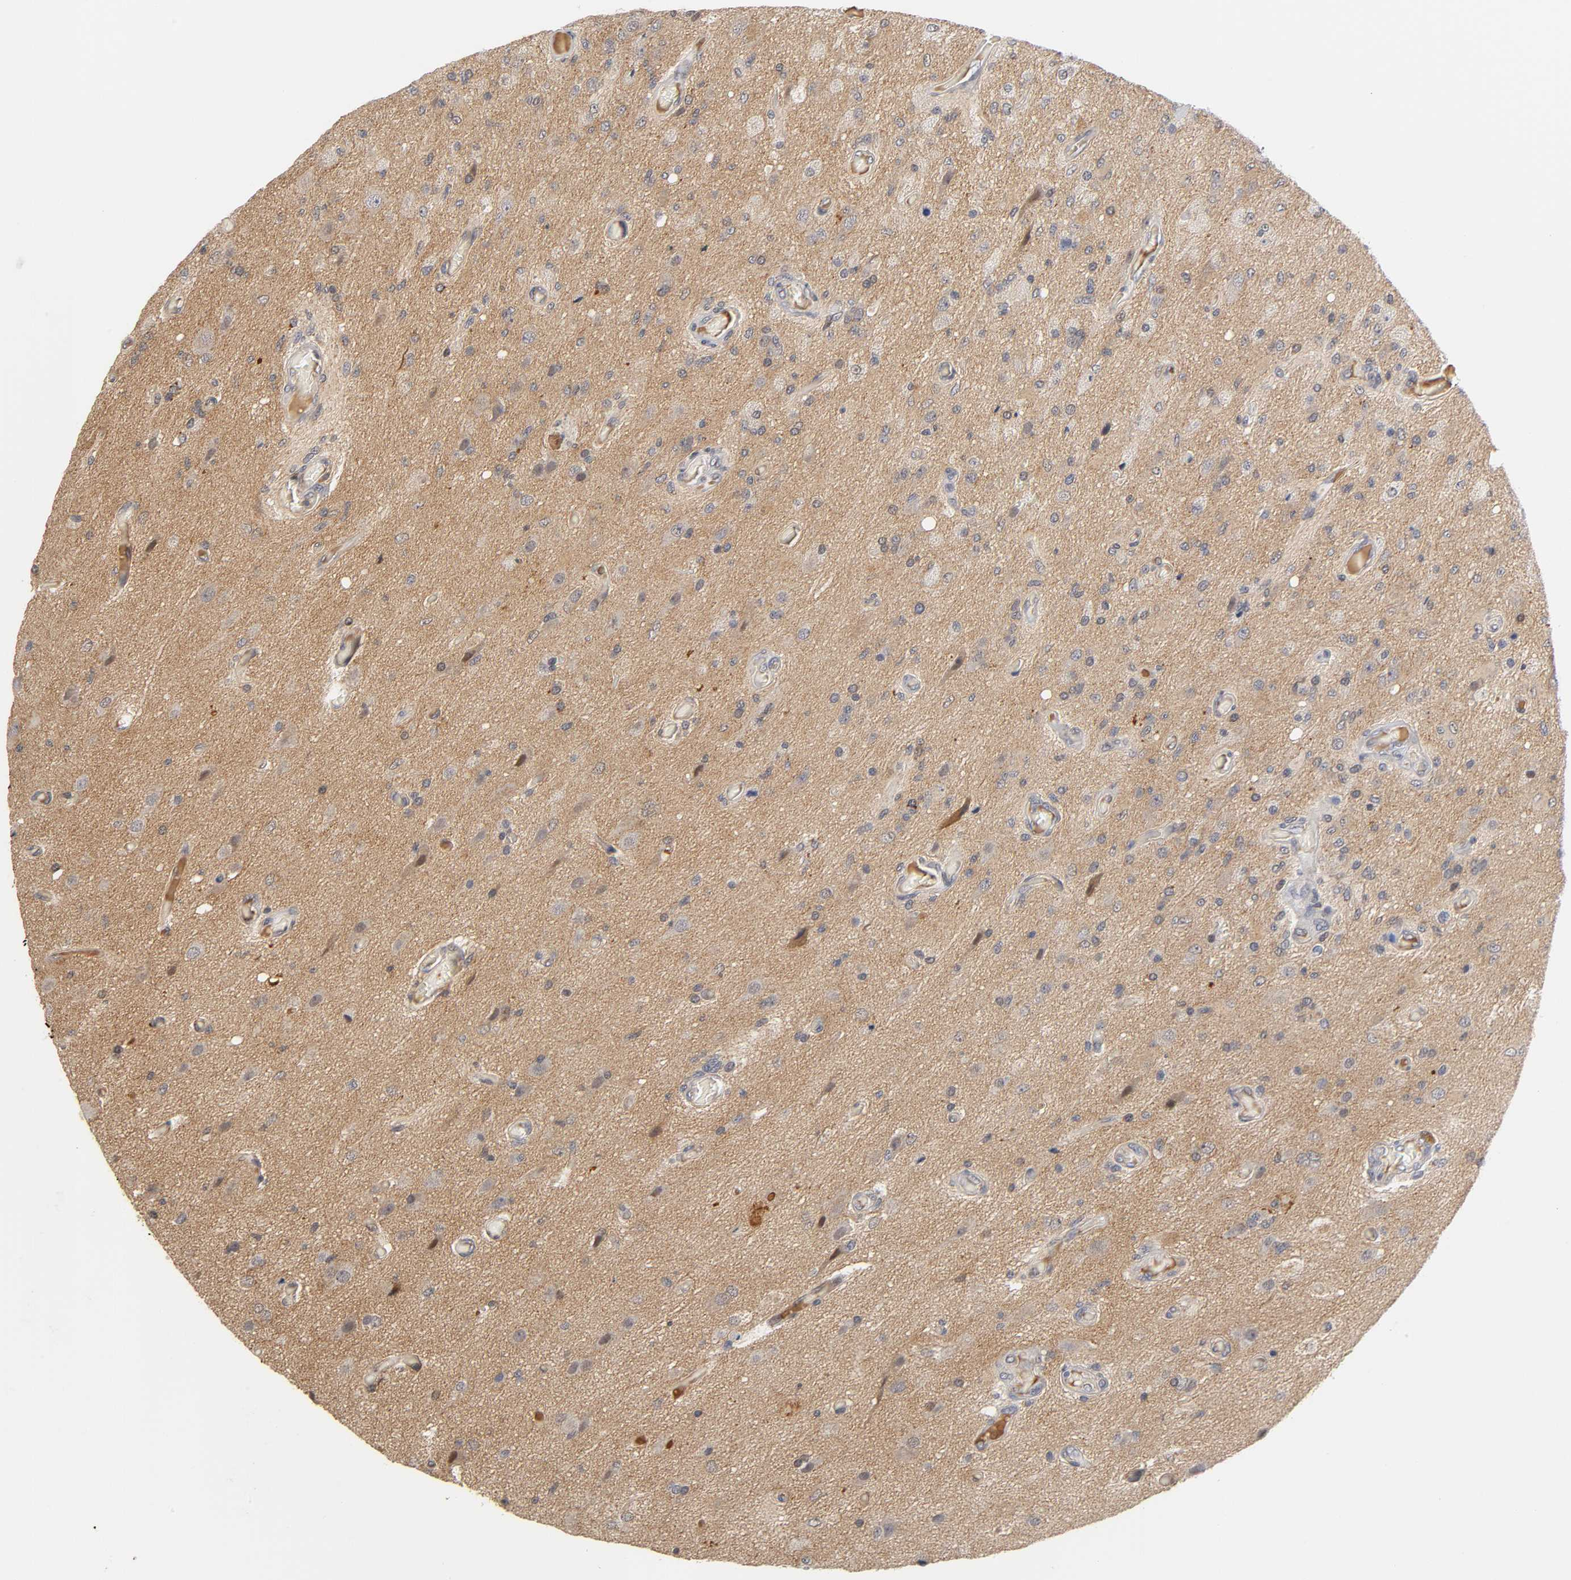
{"staining": {"intensity": "moderate", "quantity": ">75%", "location": "cytoplasmic/membranous,nuclear"}, "tissue": "glioma", "cell_type": "Tumor cells", "image_type": "cancer", "snomed": [{"axis": "morphology", "description": "Normal tissue, NOS"}, {"axis": "morphology", "description": "Glioma, malignant, High grade"}, {"axis": "topography", "description": "Cerebral cortex"}], "caption": "High-grade glioma (malignant) tissue shows moderate cytoplasmic/membranous and nuclear positivity in approximately >75% of tumor cells (Brightfield microscopy of DAB IHC at high magnification).", "gene": "GSTZ1", "patient": {"sex": "male", "age": 77}}